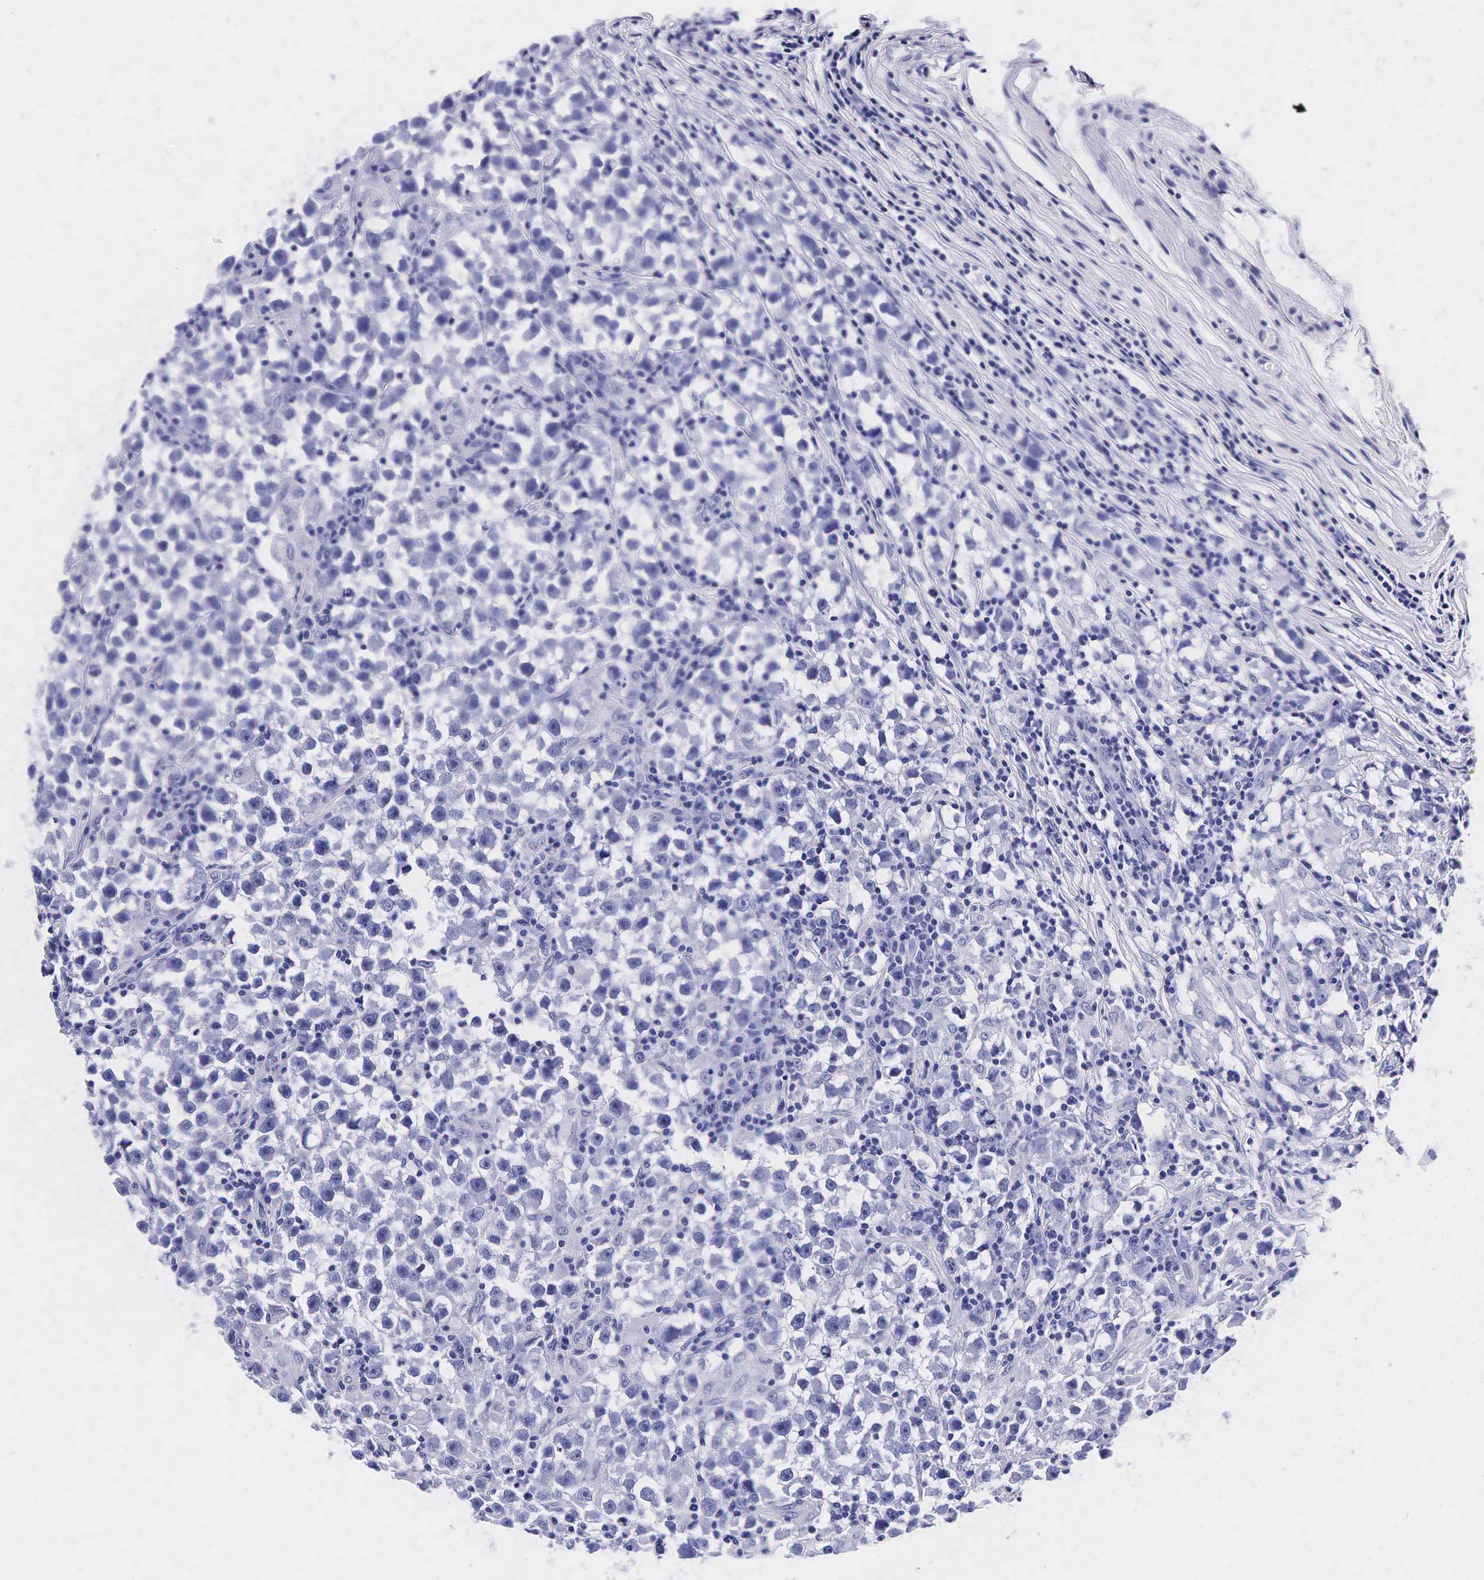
{"staining": {"intensity": "negative", "quantity": "none", "location": "none"}, "tissue": "testis cancer", "cell_type": "Tumor cells", "image_type": "cancer", "snomed": [{"axis": "morphology", "description": "Seminoma, NOS"}, {"axis": "topography", "description": "Testis"}], "caption": "Immunohistochemistry (IHC) image of human seminoma (testis) stained for a protein (brown), which shows no staining in tumor cells.", "gene": "KLK3", "patient": {"sex": "male", "age": 33}}